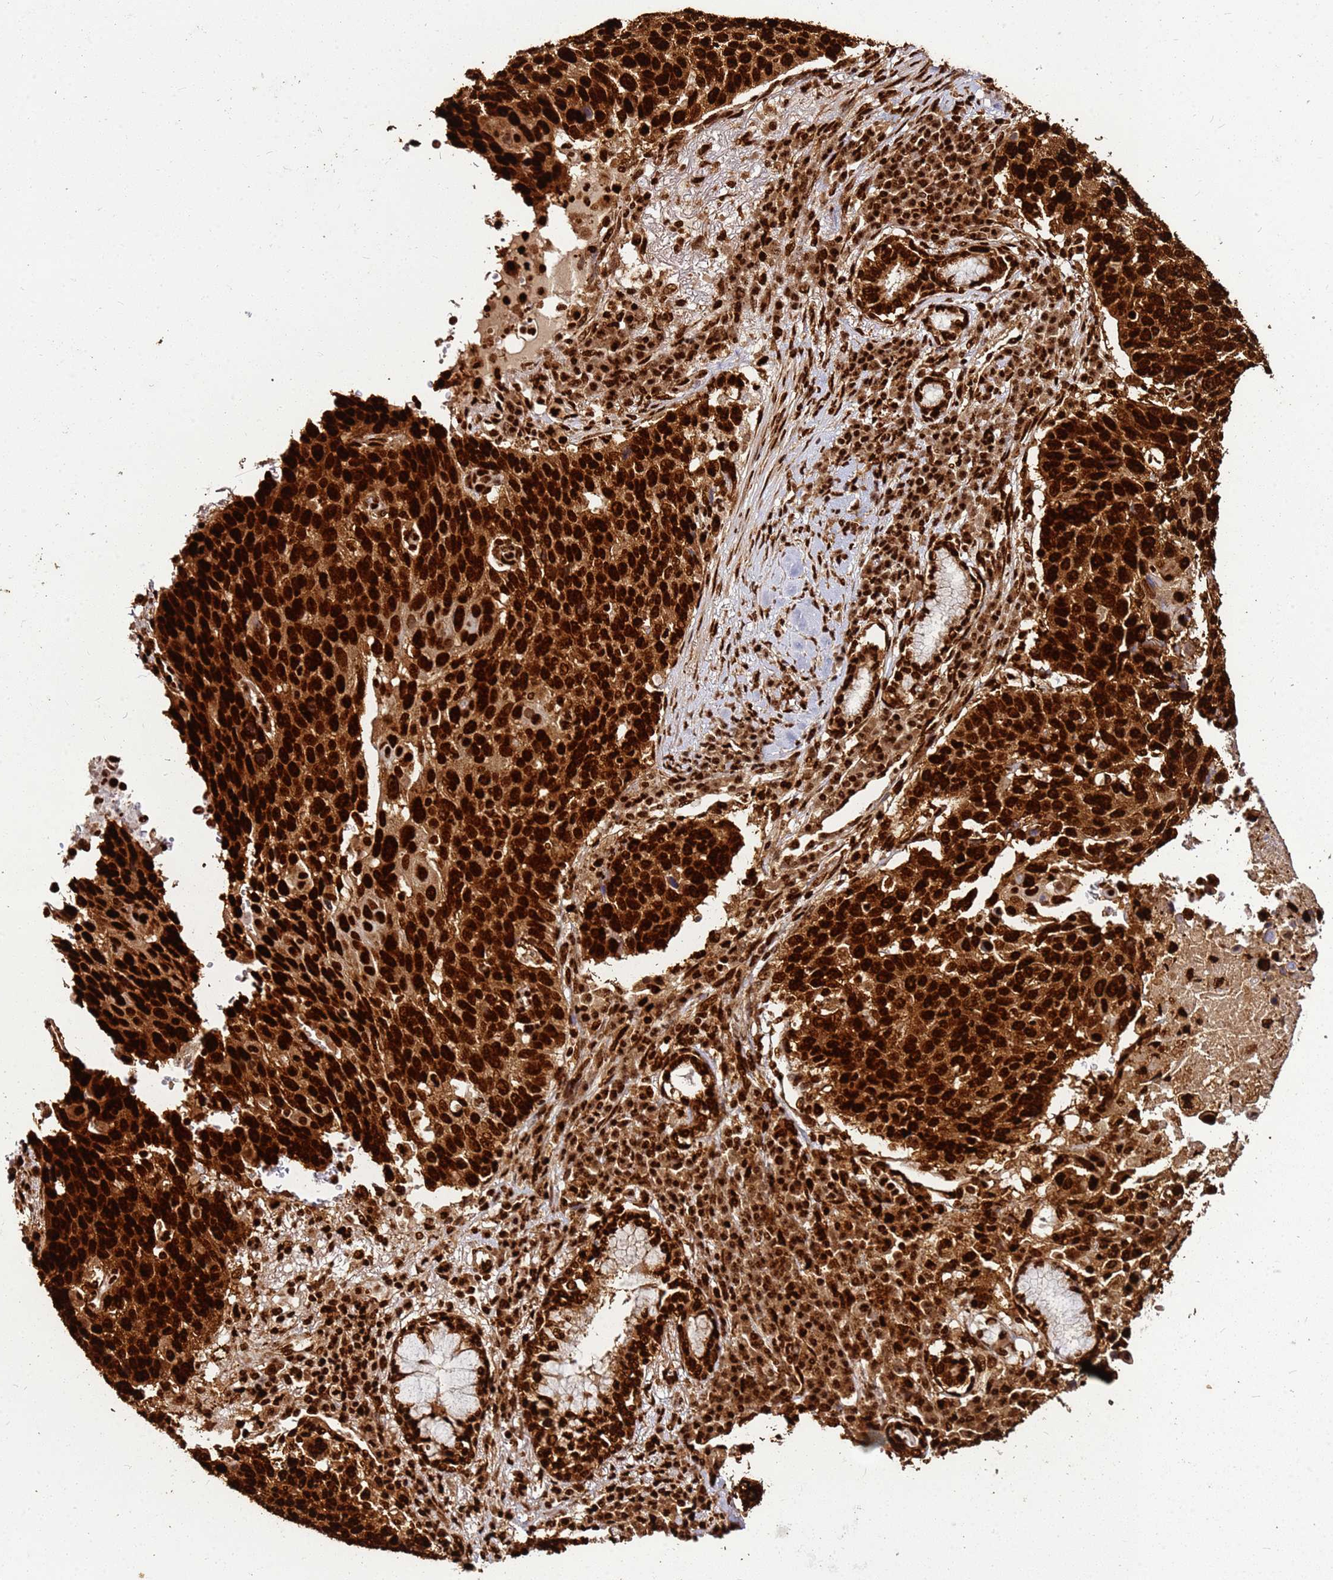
{"staining": {"intensity": "strong", "quantity": ">75%", "location": "cytoplasmic/membranous,nuclear"}, "tissue": "lung cancer", "cell_type": "Tumor cells", "image_type": "cancer", "snomed": [{"axis": "morphology", "description": "Squamous cell carcinoma, NOS"}, {"axis": "topography", "description": "Lung"}], "caption": "This histopathology image displays immunohistochemistry staining of lung cancer, with high strong cytoplasmic/membranous and nuclear positivity in about >75% of tumor cells.", "gene": "HNRNPAB", "patient": {"sex": "male", "age": 66}}